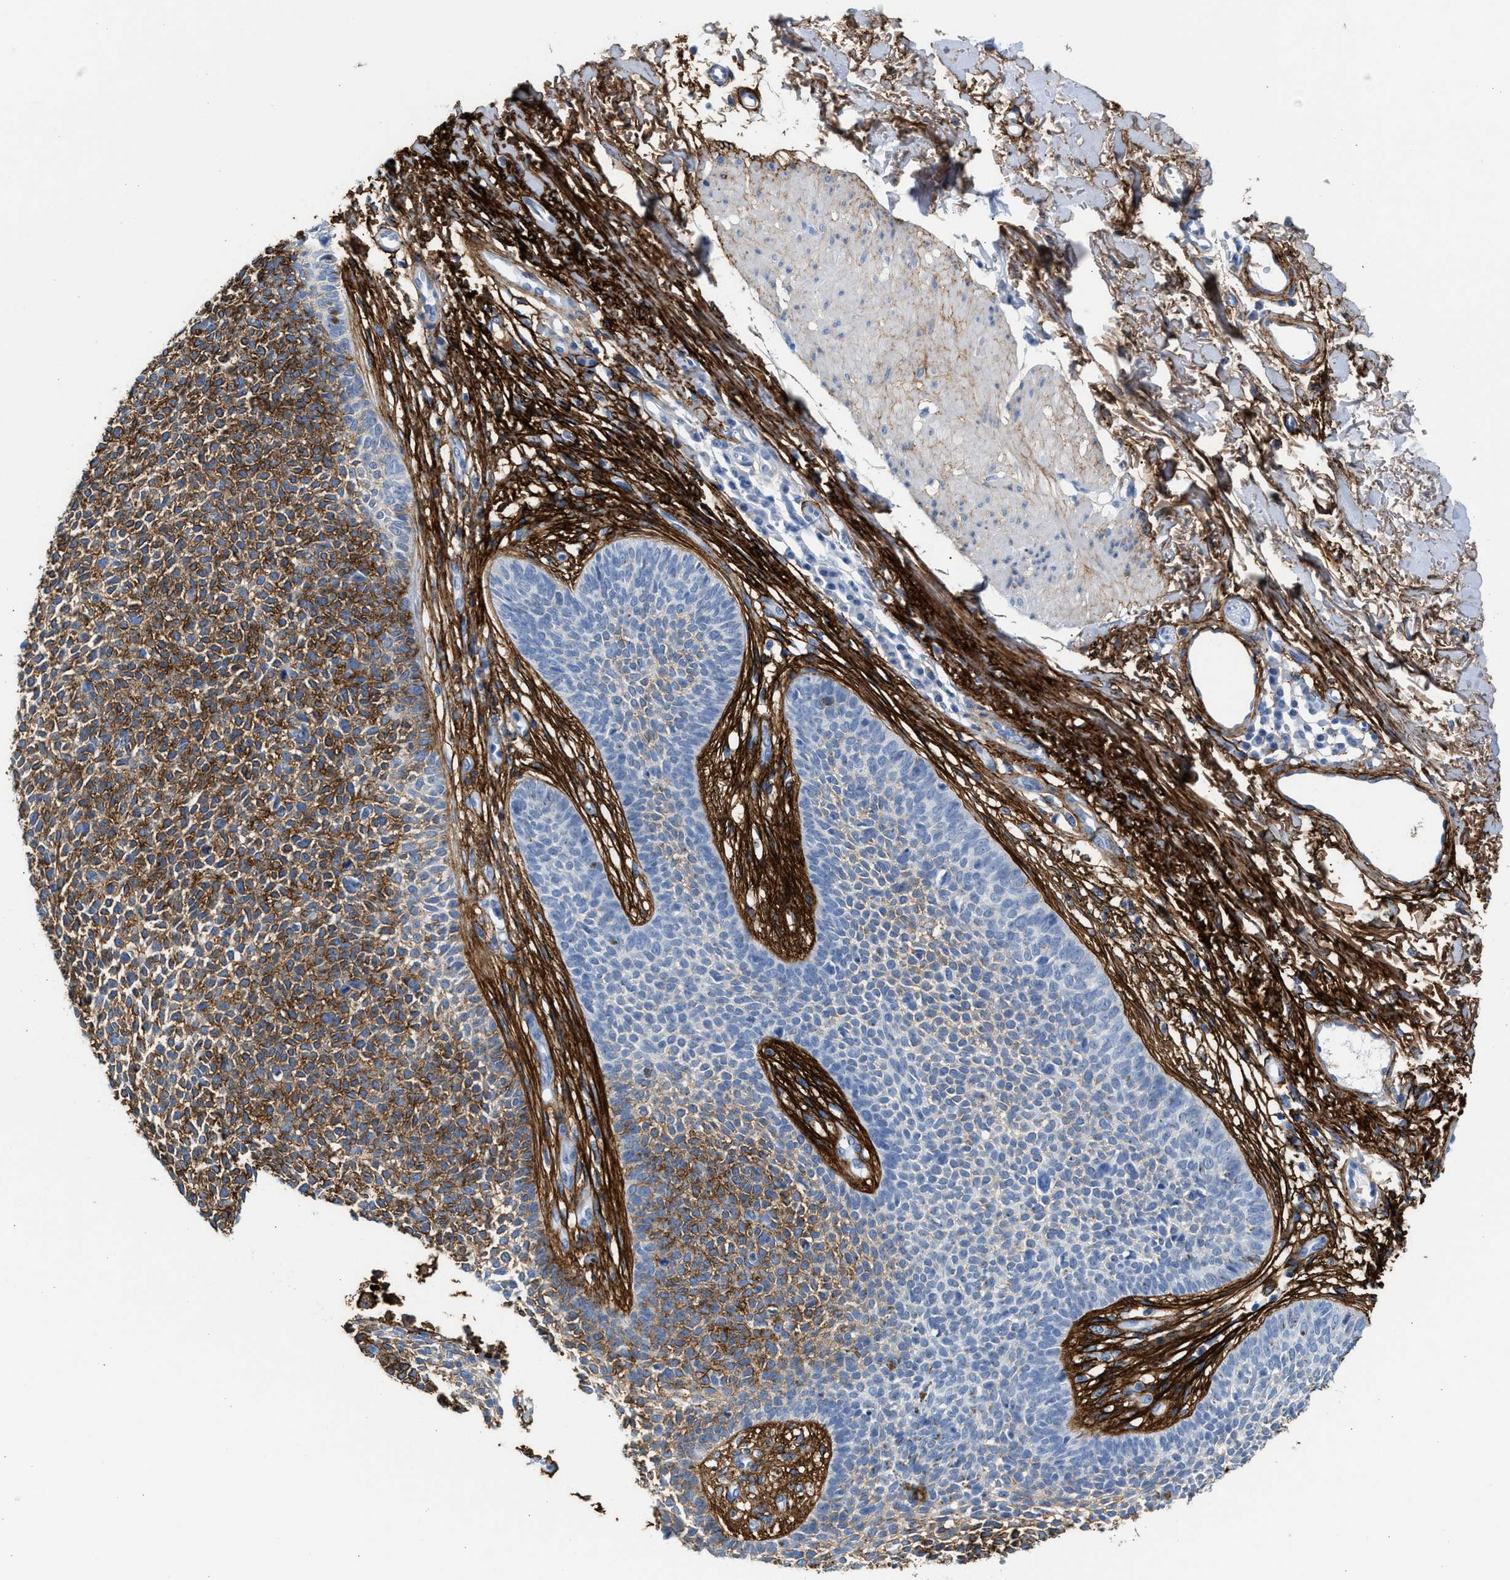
{"staining": {"intensity": "moderate", "quantity": ">75%", "location": "cytoplasmic/membranous"}, "tissue": "skin cancer", "cell_type": "Tumor cells", "image_type": "cancer", "snomed": [{"axis": "morphology", "description": "Basal cell carcinoma"}, {"axis": "topography", "description": "Skin"}], "caption": "Moderate cytoplasmic/membranous expression for a protein is seen in about >75% of tumor cells of skin cancer (basal cell carcinoma) using IHC.", "gene": "TNR", "patient": {"sex": "female", "age": 84}}